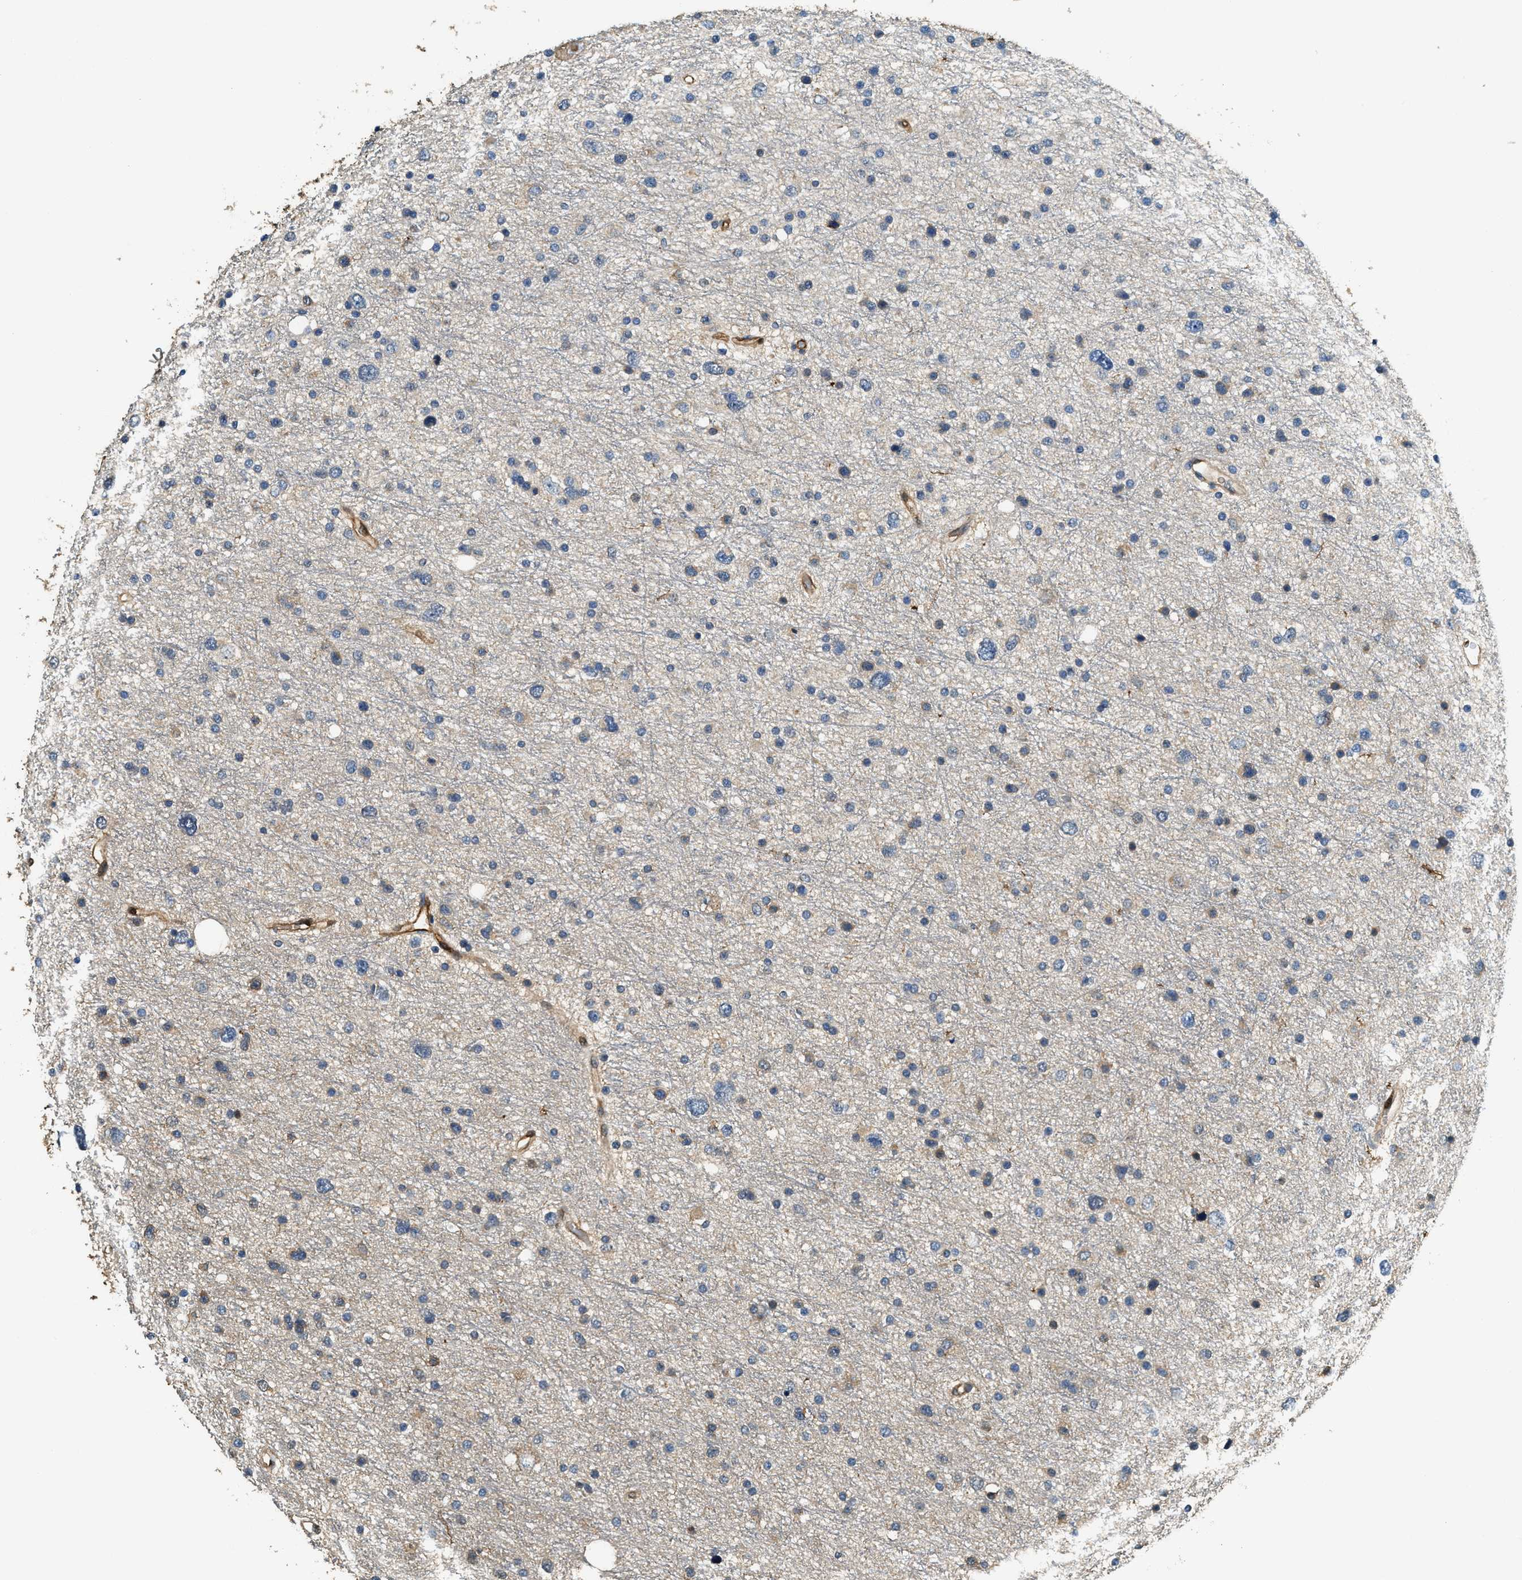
{"staining": {"intensity": "weak", "quantity": "<25%", "location": "cytoplasmic/membranous"}, "tissue": "glioma", "cell_type": "Tumor cells", "image_type": "cancer", "snomed": [{"axis": "morphology", "description": "Glioma, malignant, Low grade"}, {"axis": "topography", "description": "Brain"}], "caption": "Protein analysis of glioma demonstrates no significant expression in tumor cells. (IHC, brightfield microscopy, high magnification).", "gene": "ANXA3", "patient": {"sex": "female", "age": 37}}